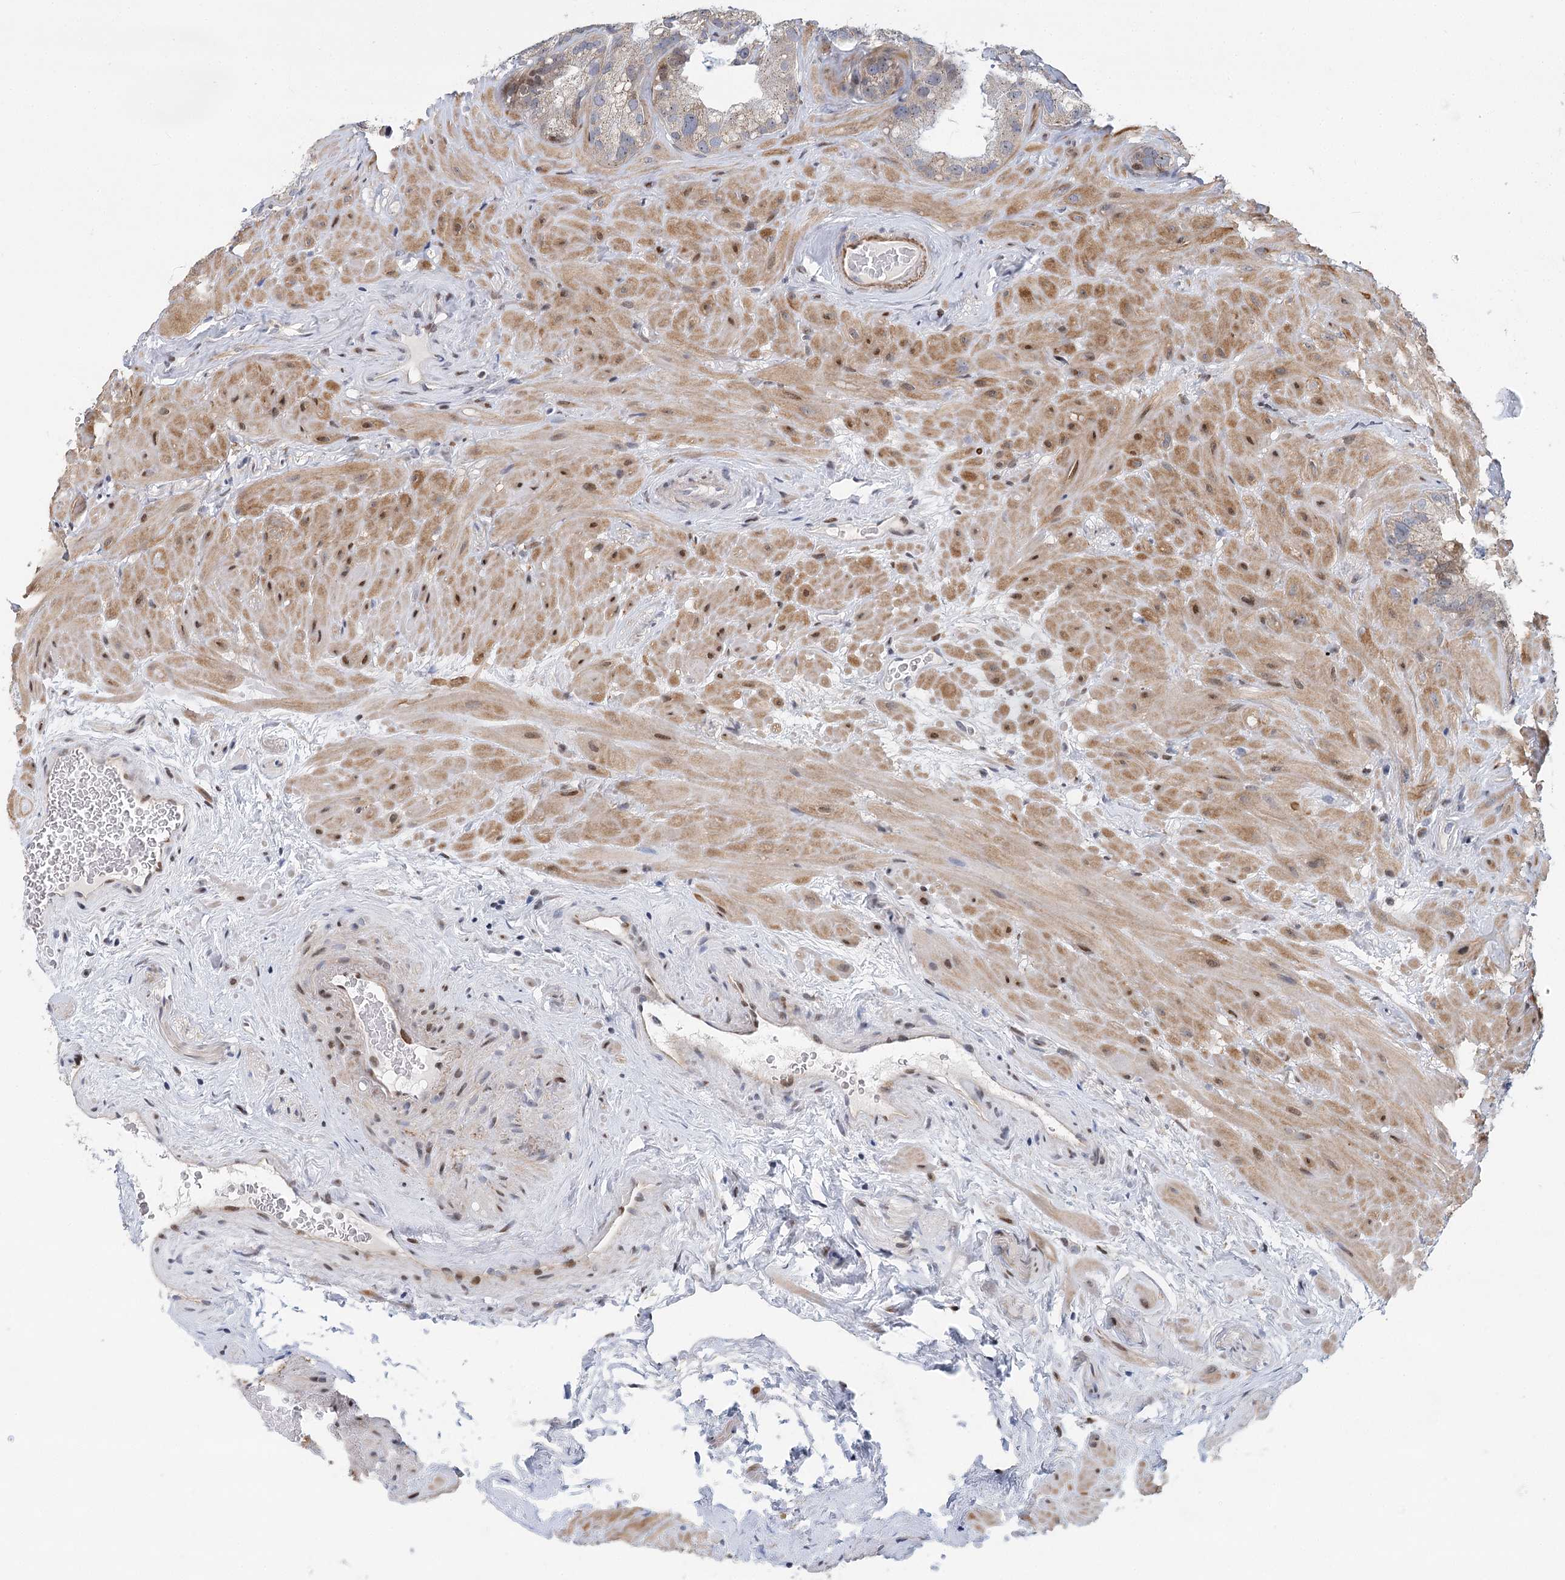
{"staining": {"intensity": "moderate", "quantity": "25%-75%", "location": "cytoplasmic/membranous"}, "tissue": "seminal vesicle", "cell_type": "Glandular cells", "image_type": "normal", "snomed": [{"axis": "morphology", "description": "Normal tissue, NOS"}, {"axis": "topography", "description": "Prostate"}, {"axis": "topography", "description": "Seminal veicle"}], "caption": "IHC (DAB (3,3'-diaminobenzidine)) staining of unremarkable seminal vesicle displays moderate cytoplasmic/membranous protein expression in about 25%-75% of glandular cells.", "gene": "CAMTA1", "patient": {"sex": "male", "age": 68}}